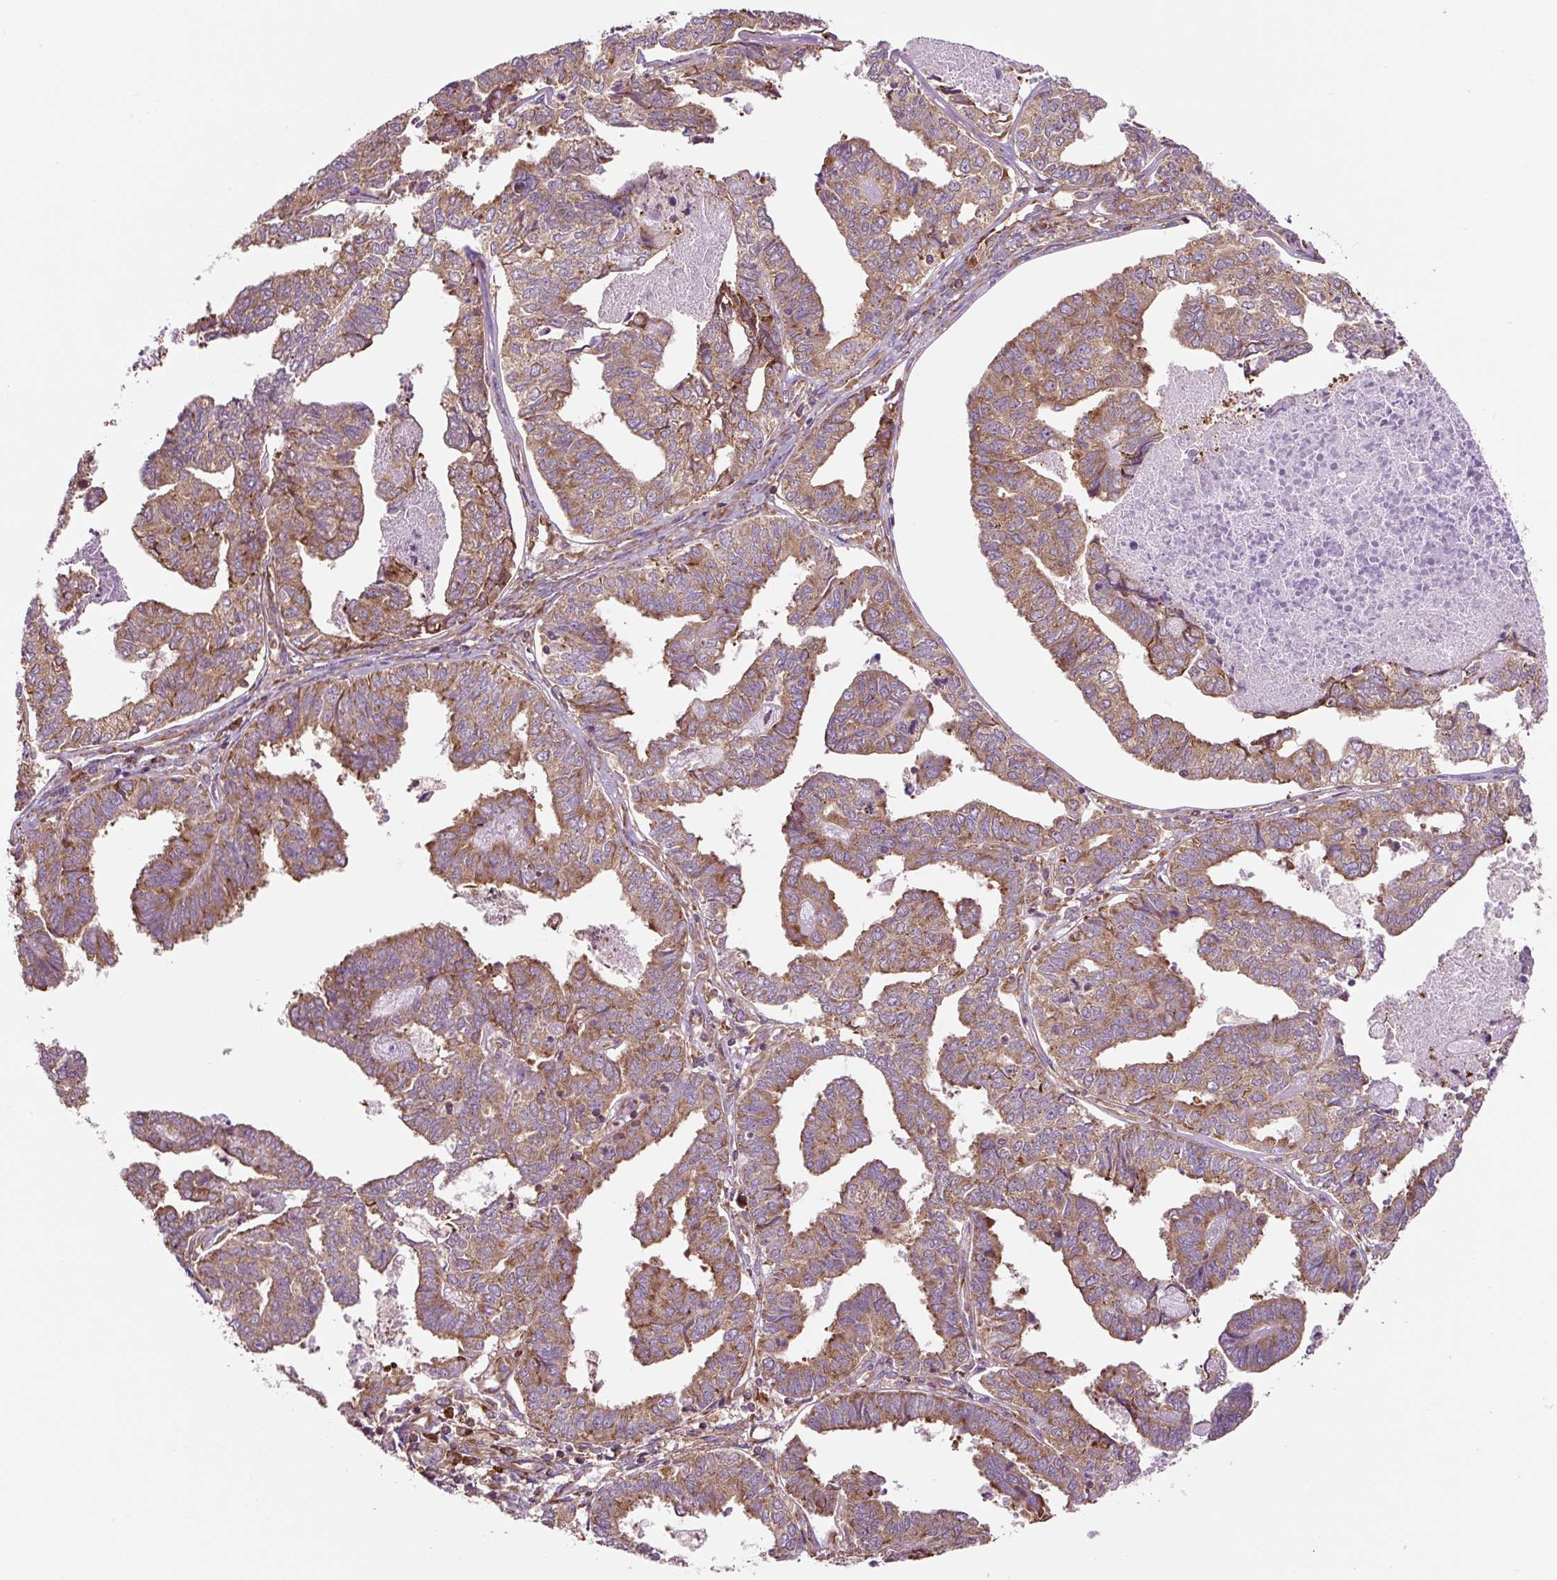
{"staining": {"intensity": "moderate", "quantity": ">75%", "location": "cytoplasmic/membranous"}, "tissue": "endometrial cancer", "cell_type": "Tumor cells", "image_type": "cancer", "snomed": [{"axis": "morphology", "description": "Adenocarcinoma, NOS"}, {"axis": "topography", "description": "Endometrium"}], "caption": "A micrograph of human endometrial cancer (adenocarcinoma) stained for a protein reveals moderate cytoplasmic/membranous brown staining in tumor cells. (Brightfield microscopy of DAB IHC at high magnification).", "gene": "RPS23", "patient": {"sex": "female", "age": 73}}